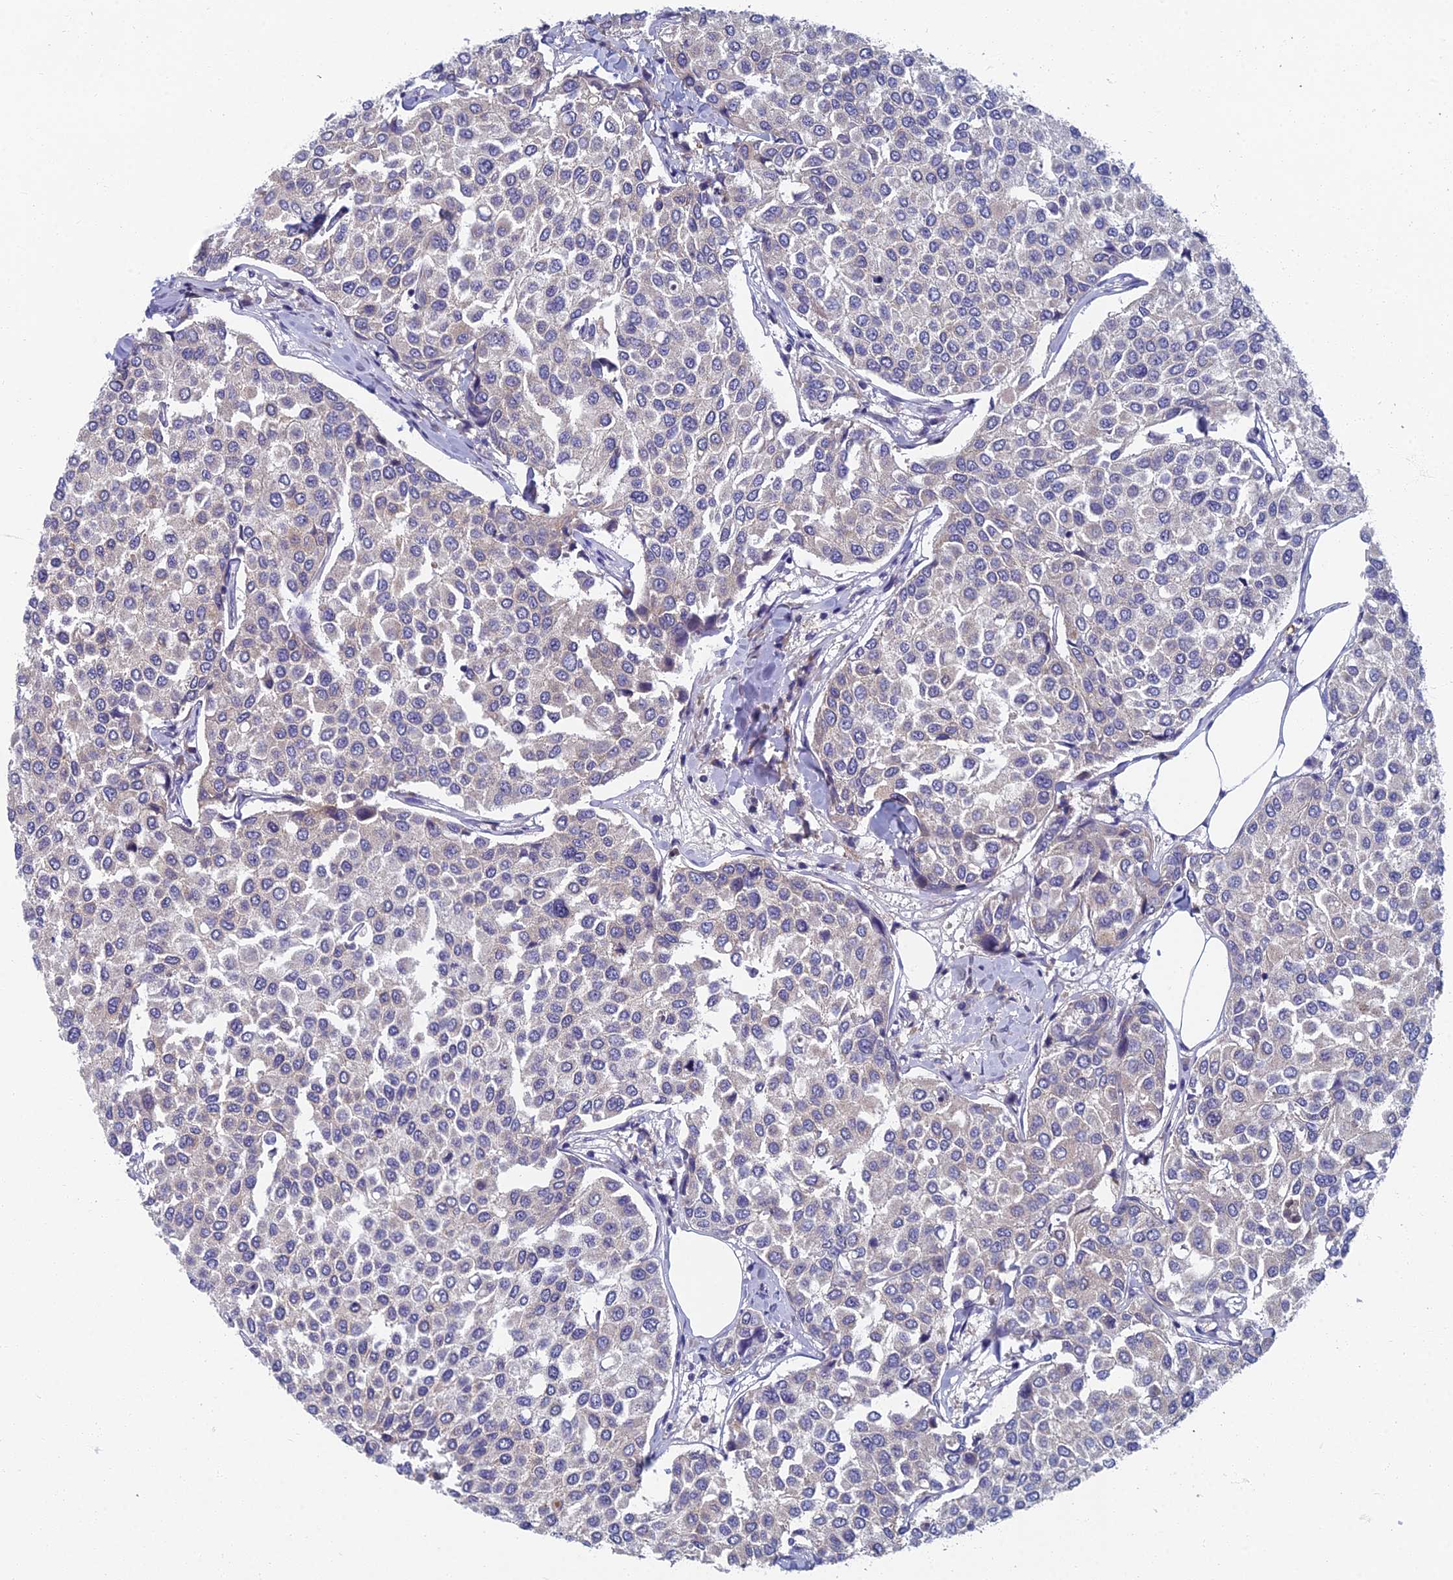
{"staining": {"intensity": "negative", "quantity": "none", "location": "none"}, "tissue": "breast cancer", "cell_type": "Tumor cells", "image_type": "cancer", "snomed": [{"axis": "morphology", "description": "Duct carcinoma"}, {"axis": "topography", "description": "Breast"}], "caption": "Tumor cells show no significant protein expression in breast intraductal carcinoma.", "gene": "SPIN4", "patient": {"sex": "female", "age": 55}}